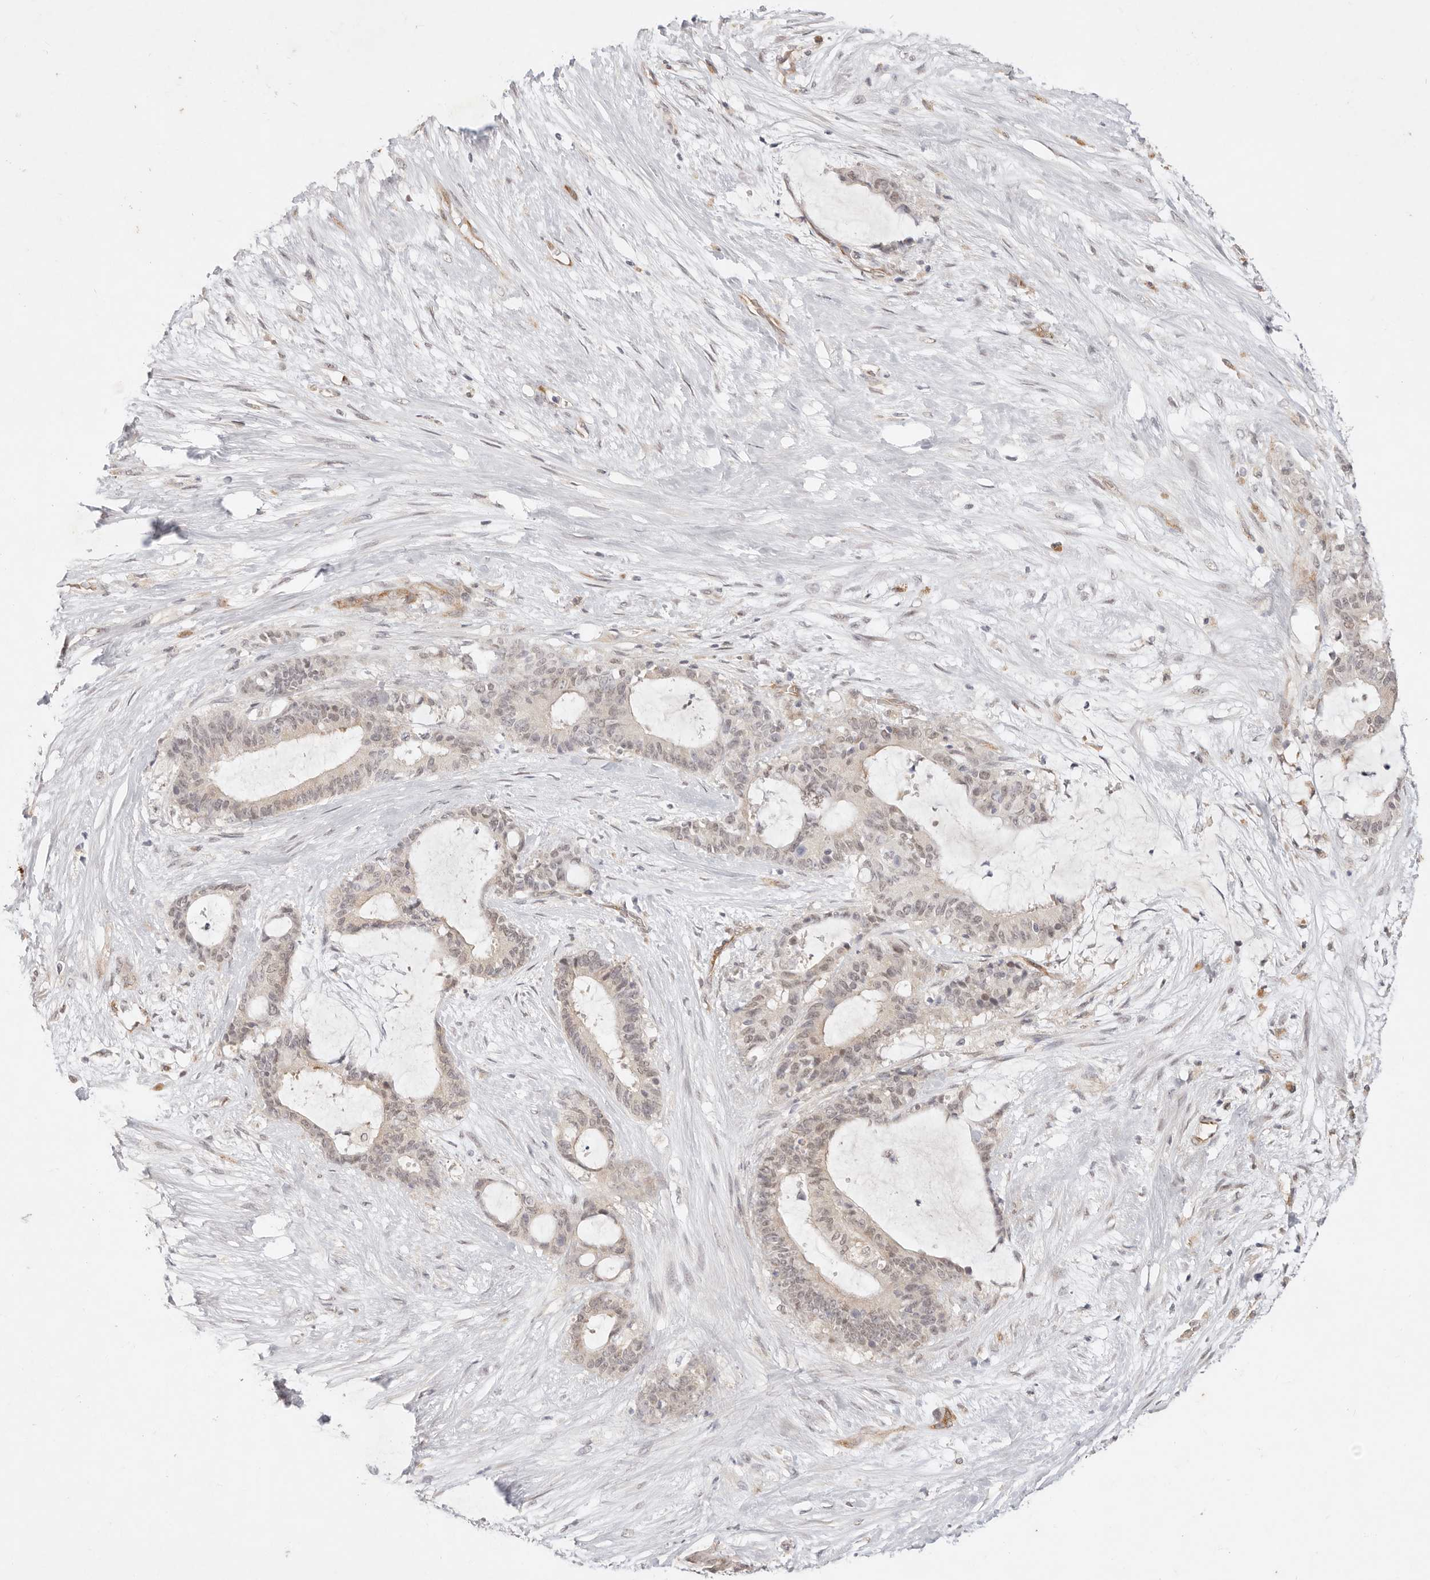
{"staining": {"intensity": "weak", "quantity": "<25%", "location": "nuclear"}, "tissue": "liver cancer", "cell_type": "Tumor cells", "image_type": "cancer", "snomed": [{"axis": "morphology", "description": "Normal tissue, NOS"}, {"axis": "morphology", "description": "Cholangiocarcinoma"}, {"axis": "topography", "description": "Liver"}, {"axis": "topography", "description": "Peripheral nerve tissue"}], "caption": "A histopathology image of liver cancer (cholangiocarcinoma) stained for a protein shows no brown staining in tumor cells.", "gene": "GPR156", "patient": {"sex": "female", "age": 73}}